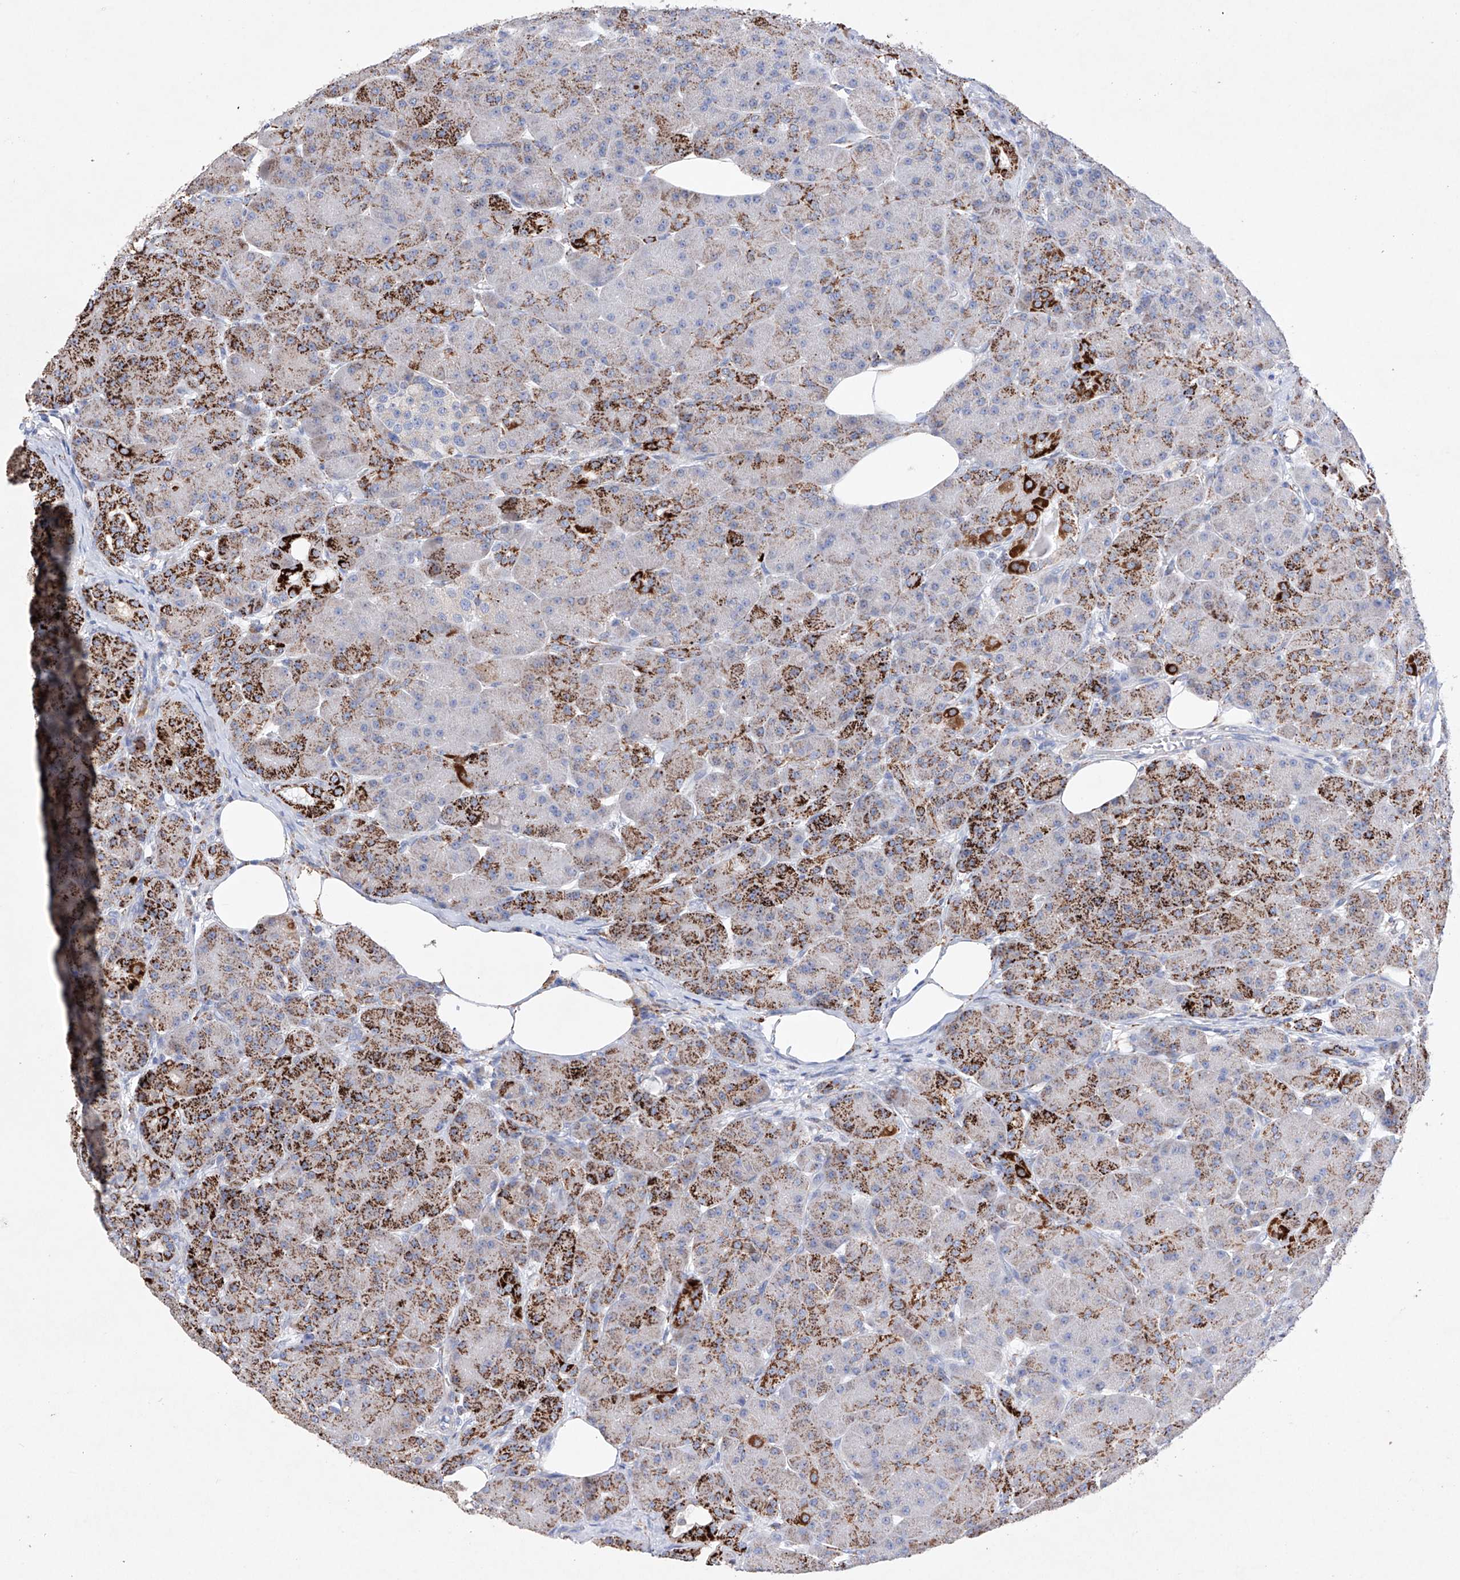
{"staining": {"intensity": "strong", "quantity": "25%-75%", "location": "cytoplasmic/membranous"}, "tissue": "pancreas", "cell_type": "Exocrine glandular cells", "image_type": "normal", "snomed": [{"axis": "morphology", "description": "Normal tissue, NOS"}, {"axis": "topography", "description": "Pancreas"}], "caption": "Protein staining of unremarkable pancreas exhibits strong cytoplasmic/membranous positivity in about 25%-75% of exocrine glandular cells. (DAB (3,3'-diaminobenzidine) IHC, brown staining for protein, blue staining for nuclei).", "gene": "NRROS", "patient": {"sex": "male", "age": 63}}